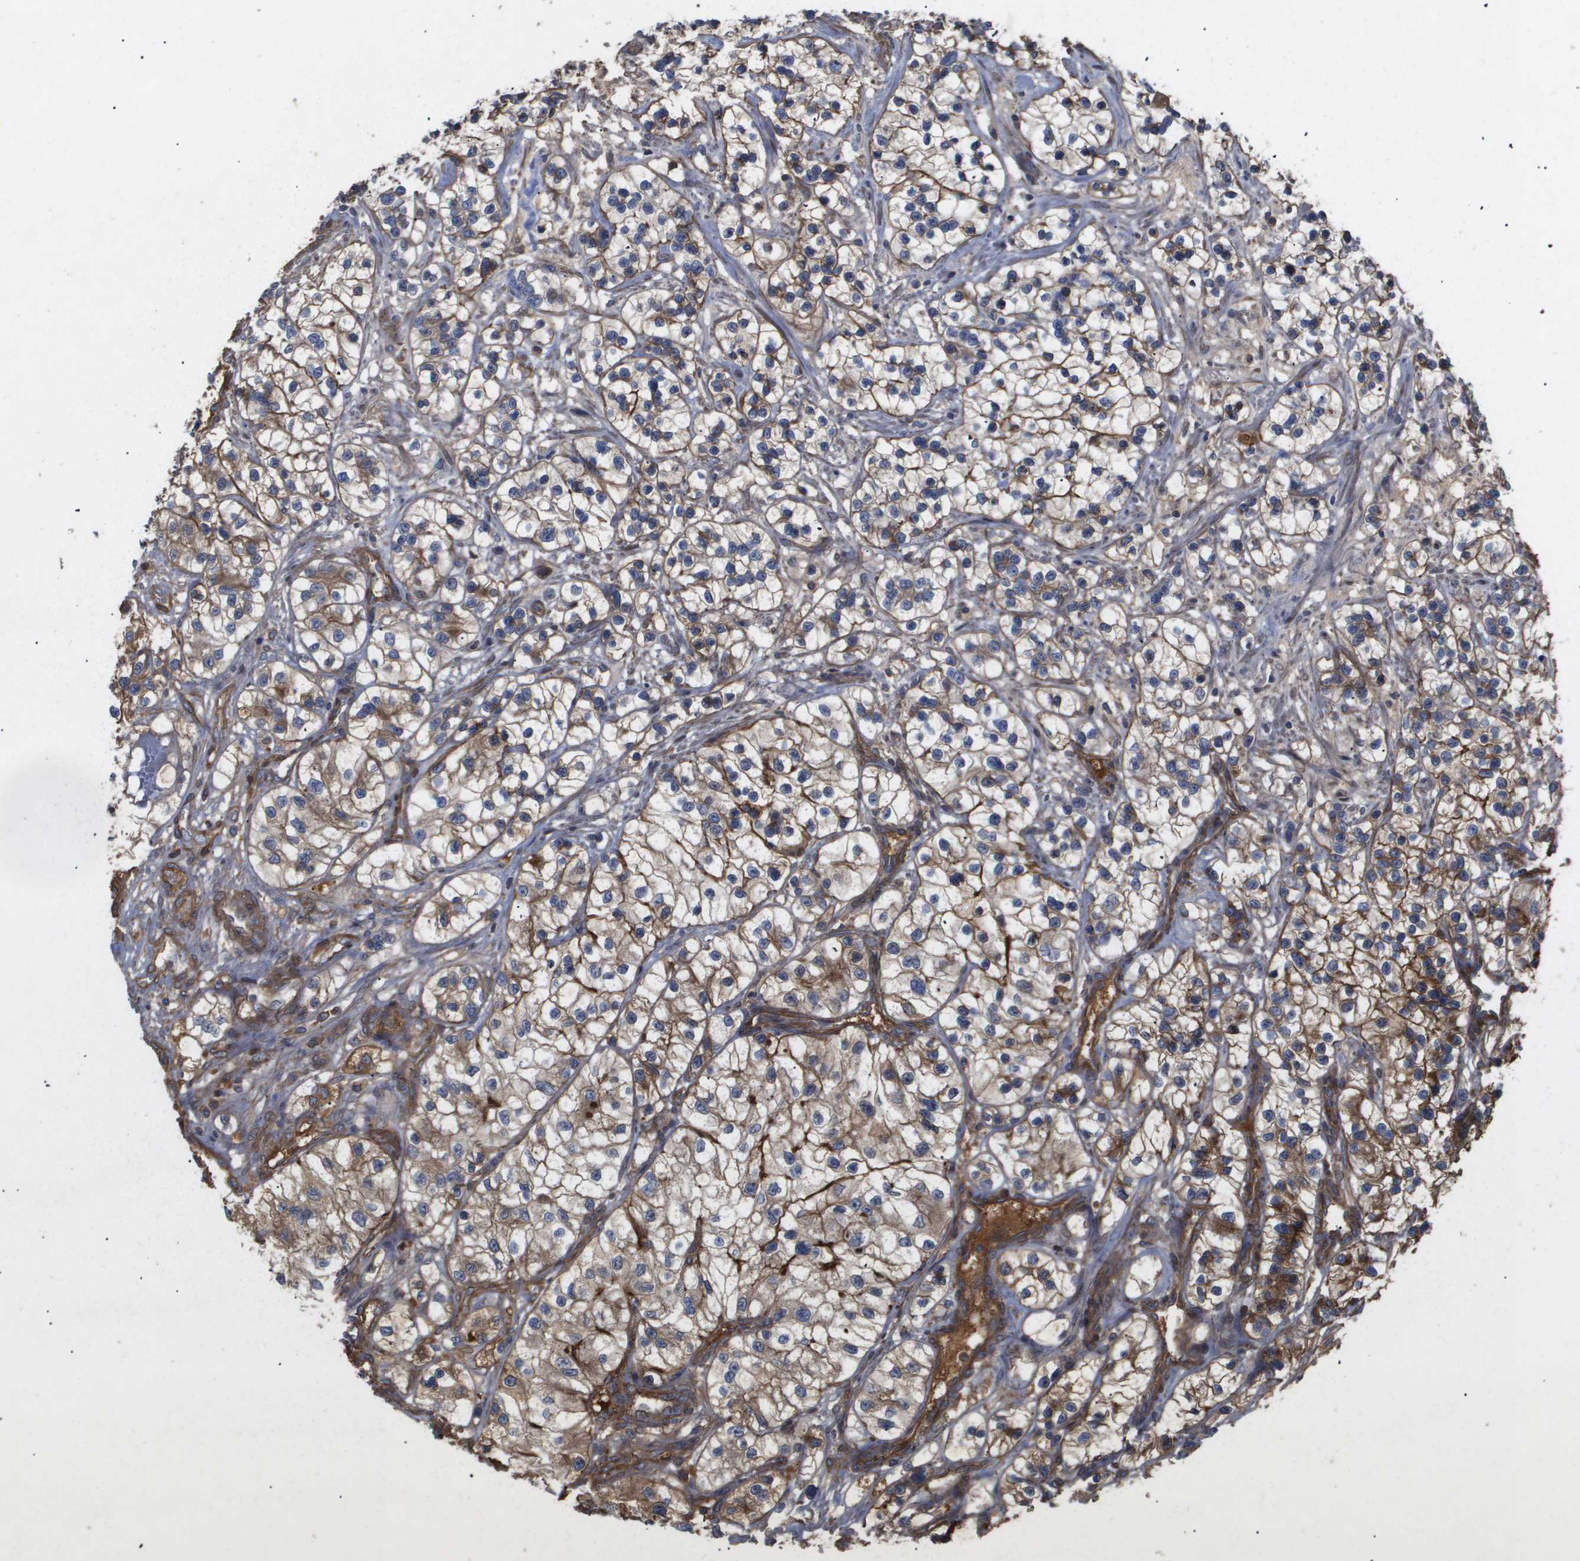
{"staining": {"intensity": "weak", "quantity": ">75%", "location": "cytoplasmic/membranous"}, "tissue": "renal cancer", "cell_type": "Tumor cells", "image_type": "cancer", "snomed": [{"axis": "morphology", "description": "Adenocarcinoma, NOS"}, {"axis": "topography", "description": "Kidney"}], "caption": "Human adenocarcinoma (renal) stained with a protein marker displays weak staining in tumor cells.", "gene": "TNS1", "patient": {"sex": "female", "age": 57}}